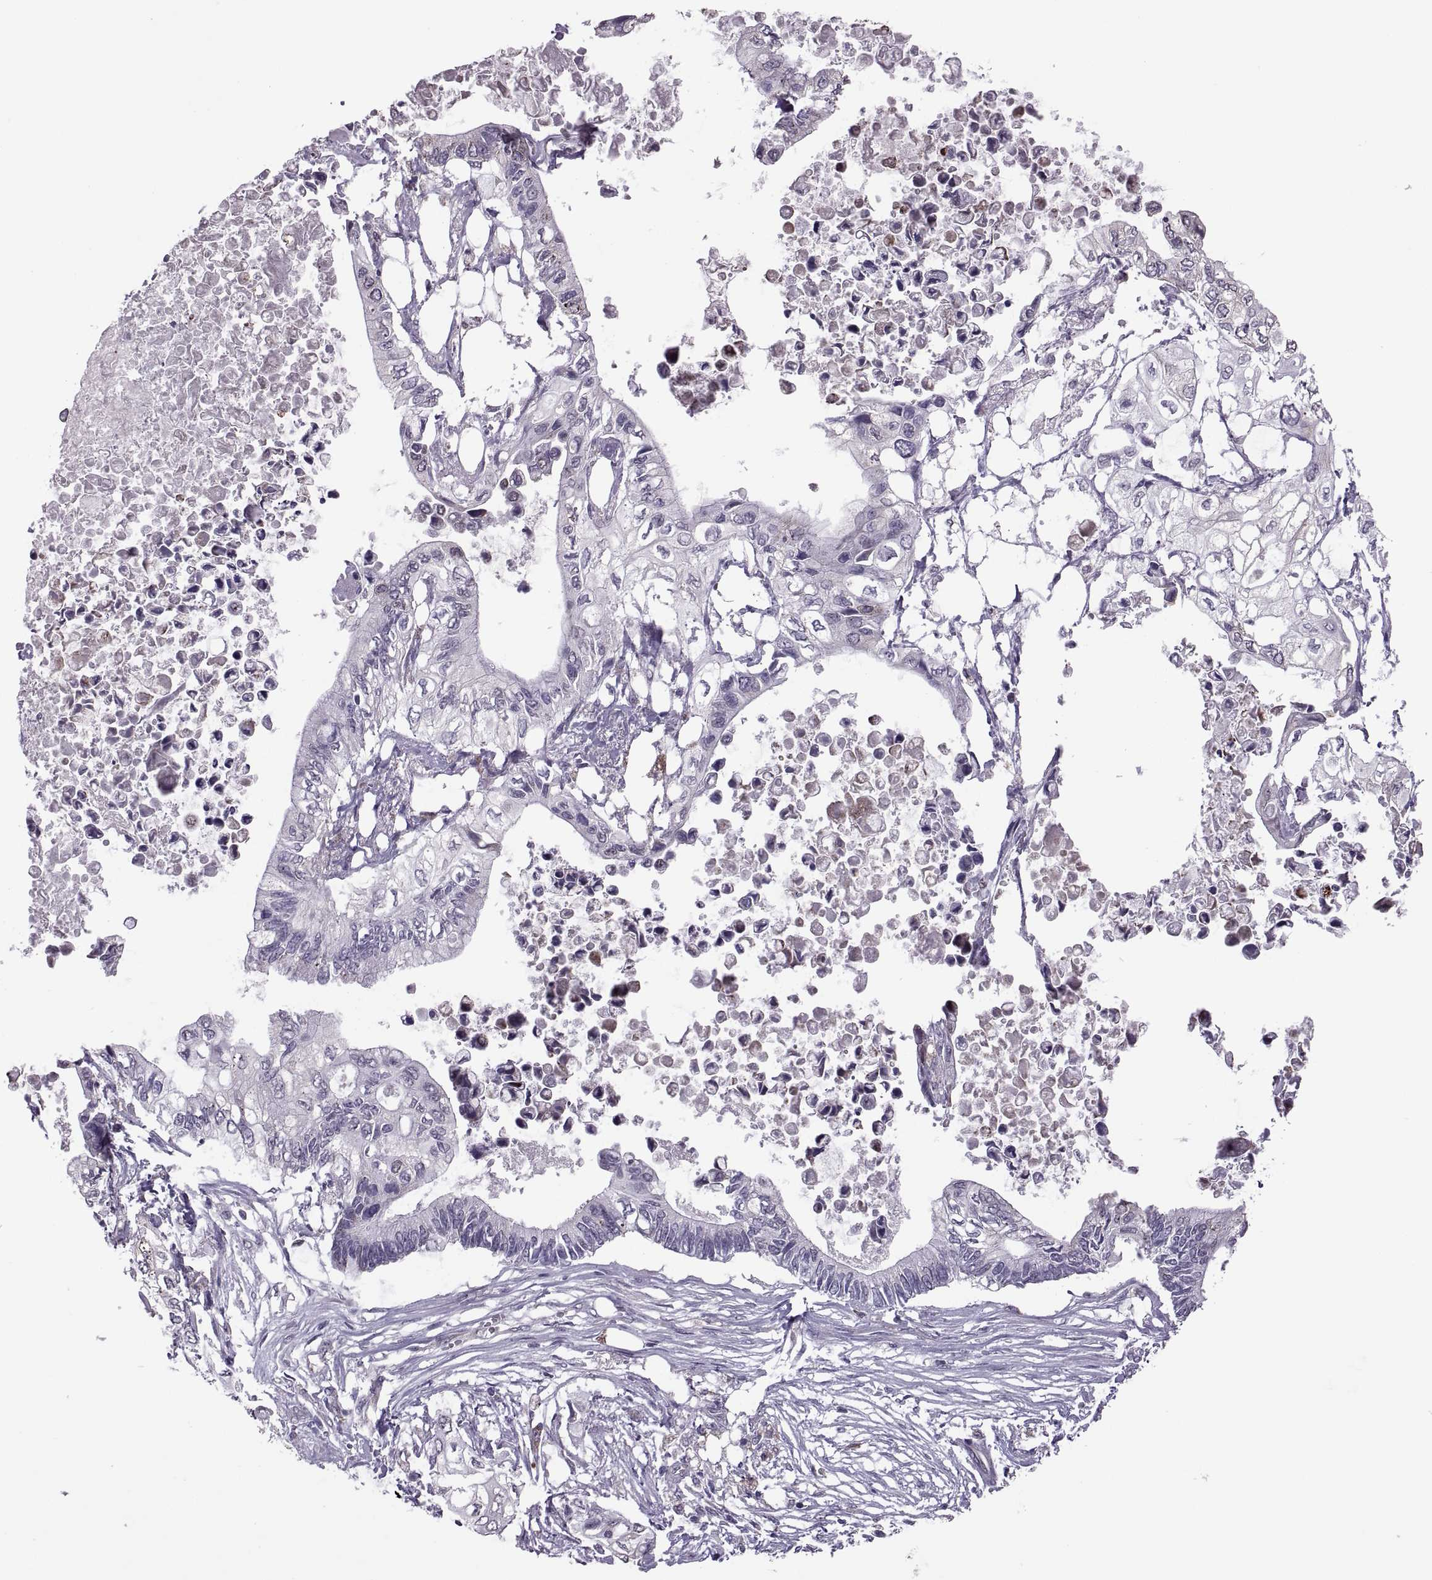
{"staining": {"intensity": "negative", "quantity": "none", "location": "none"}, "tissue": "pancreatic cancer", "cell_type": "Tumor cells", "image_type": "cancer", "snomed": [{"axis": "morphology", "description": "Adenocarcinoma, NOS"}, {"axis": "topography", "description": "Pancreas"}], "caption": "This is a histopathology image of IHC staining of adenocarcinoma (pancreatic), which shows no expression in tumor cells. (DAB (3,3'-diaminobenzidine) IHC, high magnification).", "gene": "PABPC1", "patient": {"sex": "female", "age": 63}}